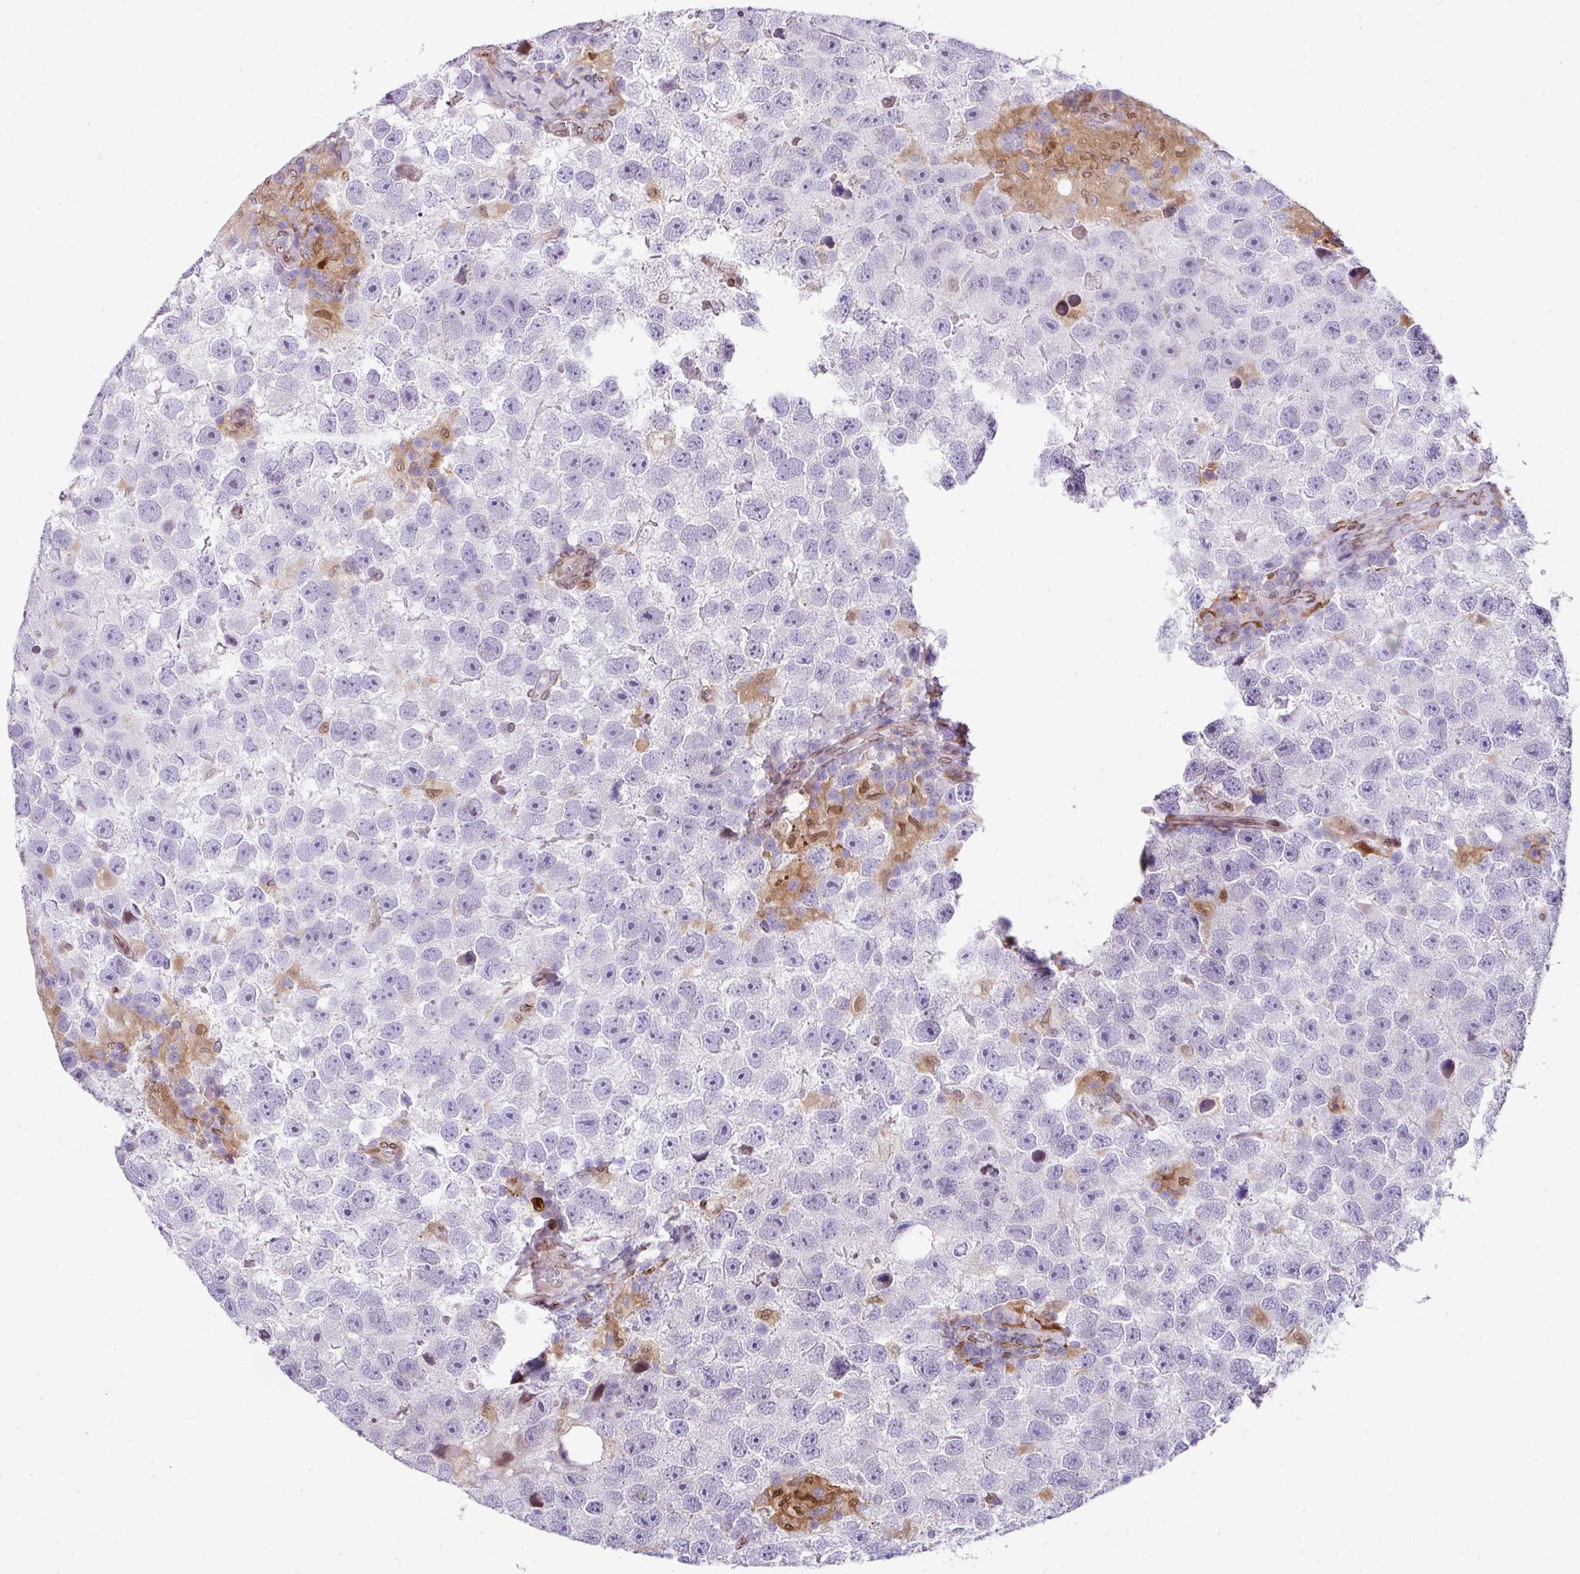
{"staining": {"intensity": "negative", "quantity": "none", "location": "none"}, "tissue": "testis cancer", "cell_type": "Tumor cells", "image_type": "cancer", "snomed": [{"axis": "morphology", "description": "Seminoma, NOS"}, {"axis": "topography", "description": "Testis"}], "caption": "The IHC micrograph has no significant staining in tumor cells of testis seminoma tissue.", "gene": "PLK1", "patient": {"sex": "male", "age": 26}}